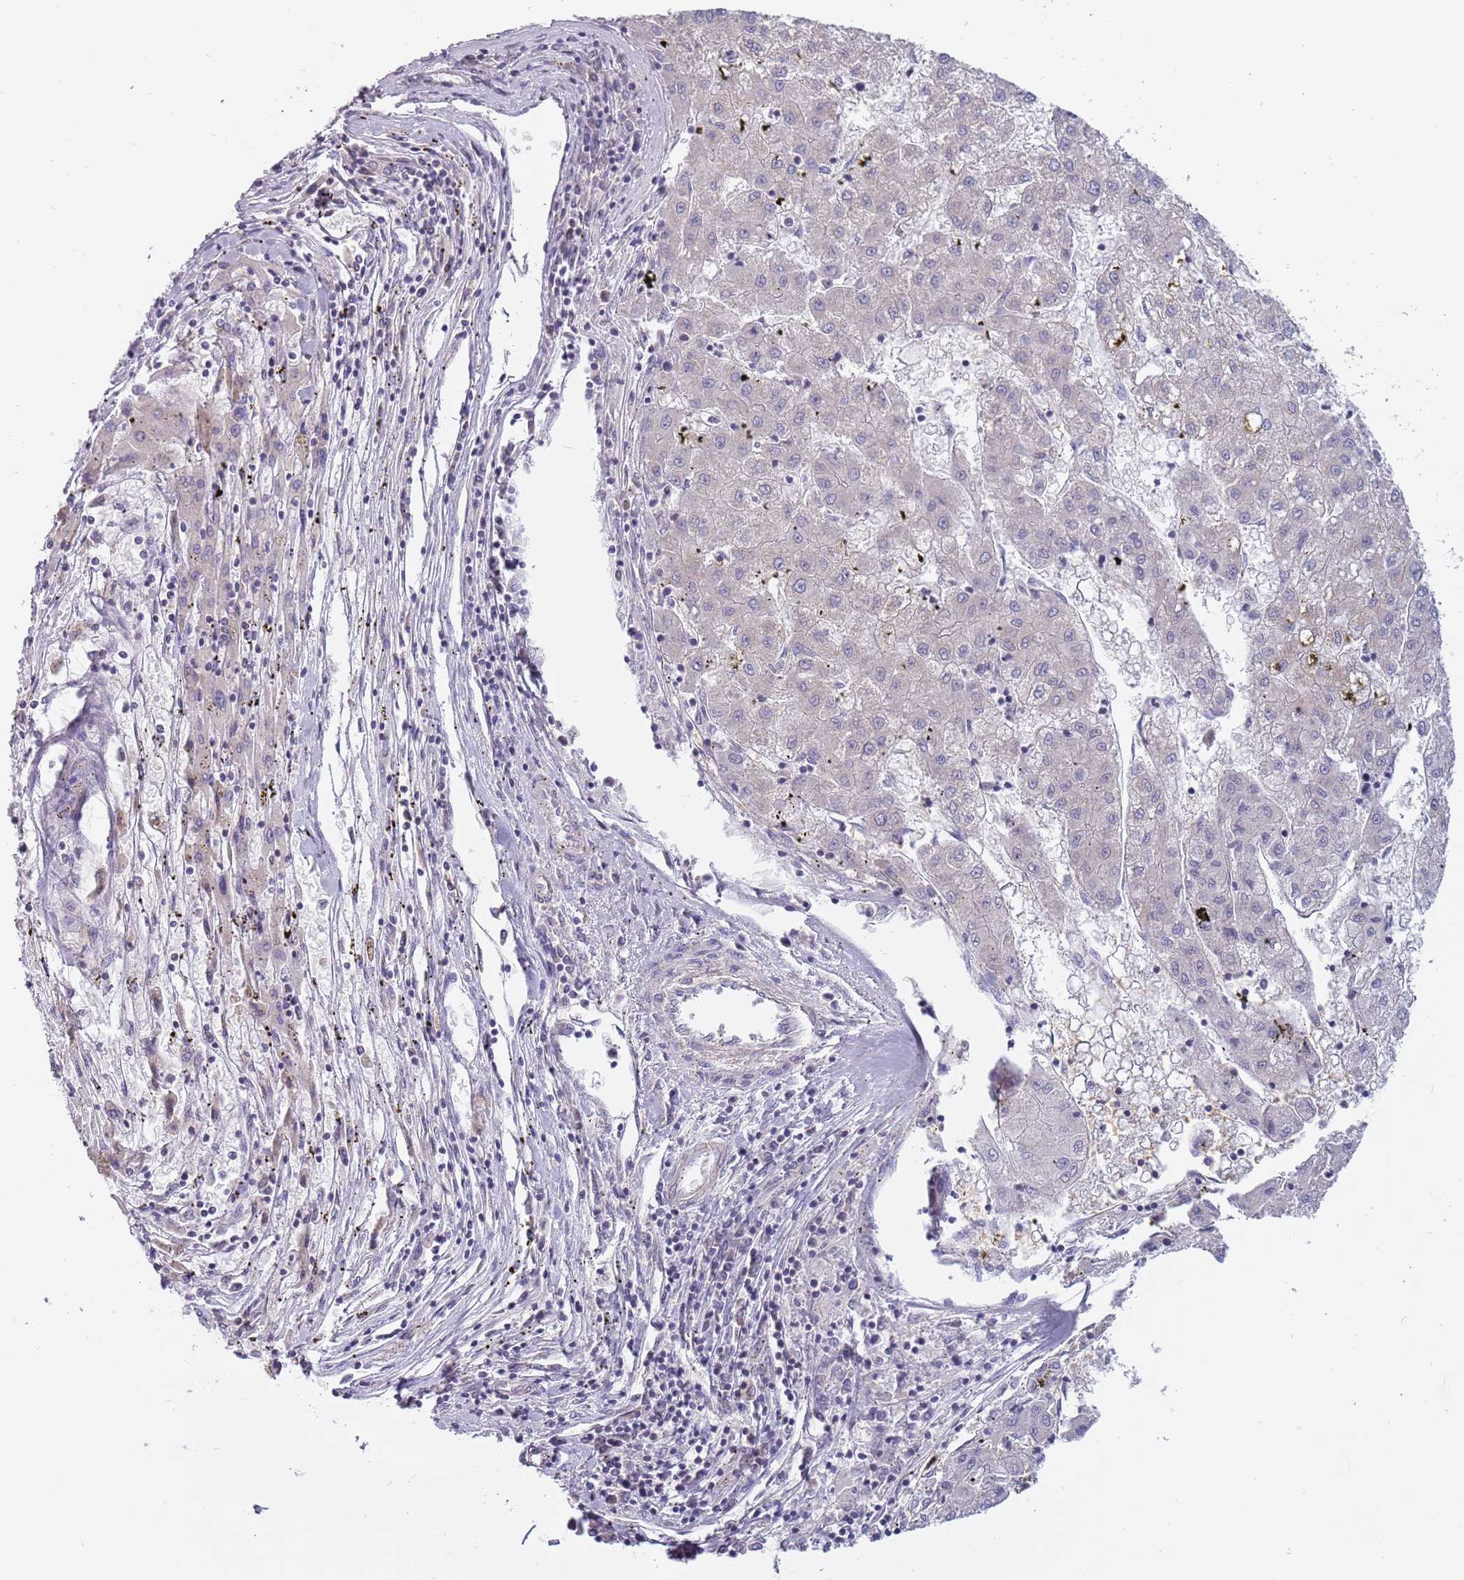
{"staining": {"intensity": "negative", "quantity": "none", "location": "none"}, "tissue": "liver cancer", "cell_type": "Tumor cells", "image_type": "cancer", "snomed": [{"axis": "morphology", "description": "Carcinoma, Hepatocellular, NOS"}, {"axis": "topography", "description": "Liver"}], "caption": "Histopathology image shows no protein expression in tumor cells of liver cancer (hepatocellular carcinoma) tissue.", "gene": "RNF181", "patient": {"sex": "male", "age": 72}}